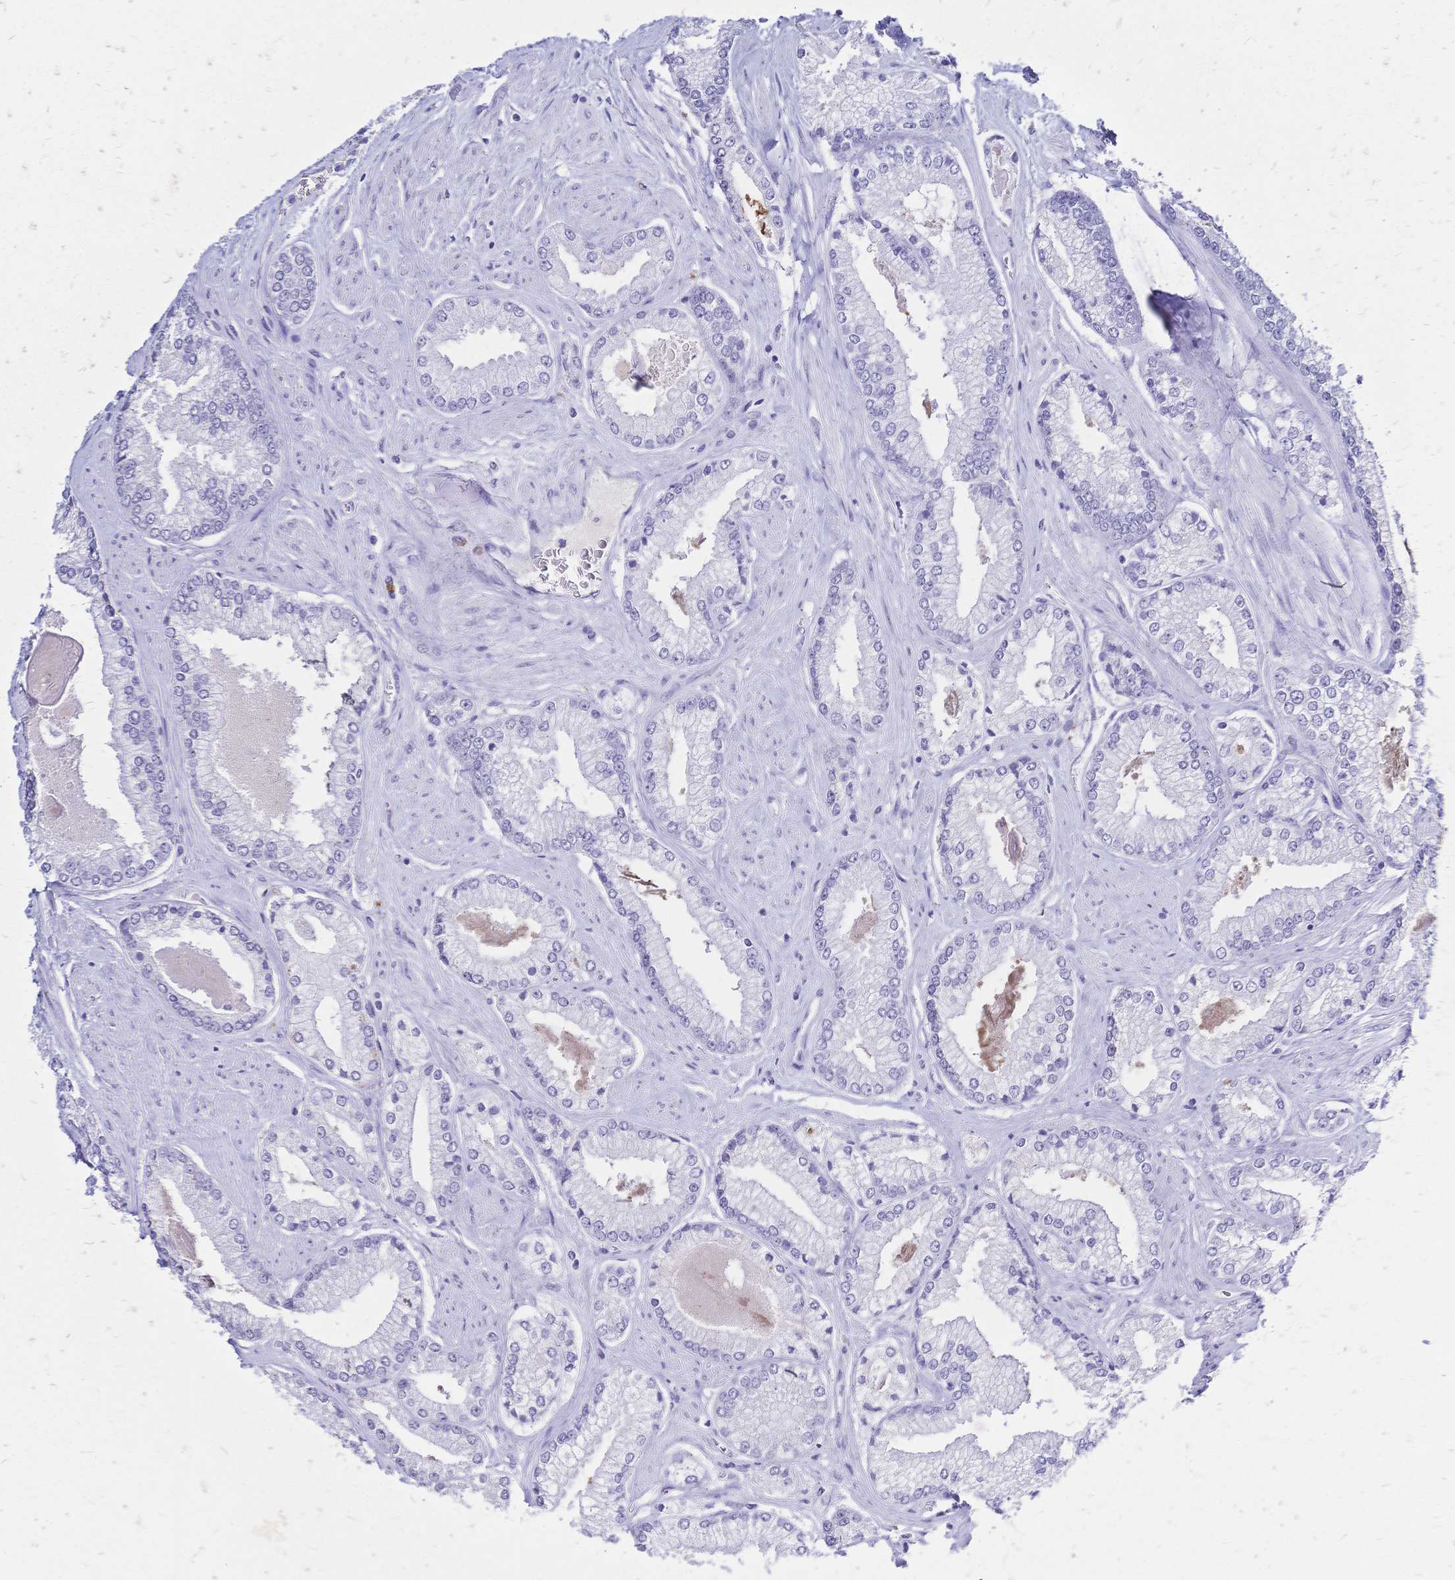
{"staining": {"intensity": "negative", "quantity": "none", "location": "none"}, "tissue": "prostate cancer", "cell_type": "Tumor cells", "image_type": "cancer", "snomed": [{"axis": "morphology", "description": "Adenocarcinoma, Low grade"}, {"axis": "topography", "description": "Prostate"}], "caption": "Tumor cells are negative for protein expression in human low-grade adenocarcinoma (prostate).", "gene": "FA2H", "patient": {"sex": "male", "age": 67}}